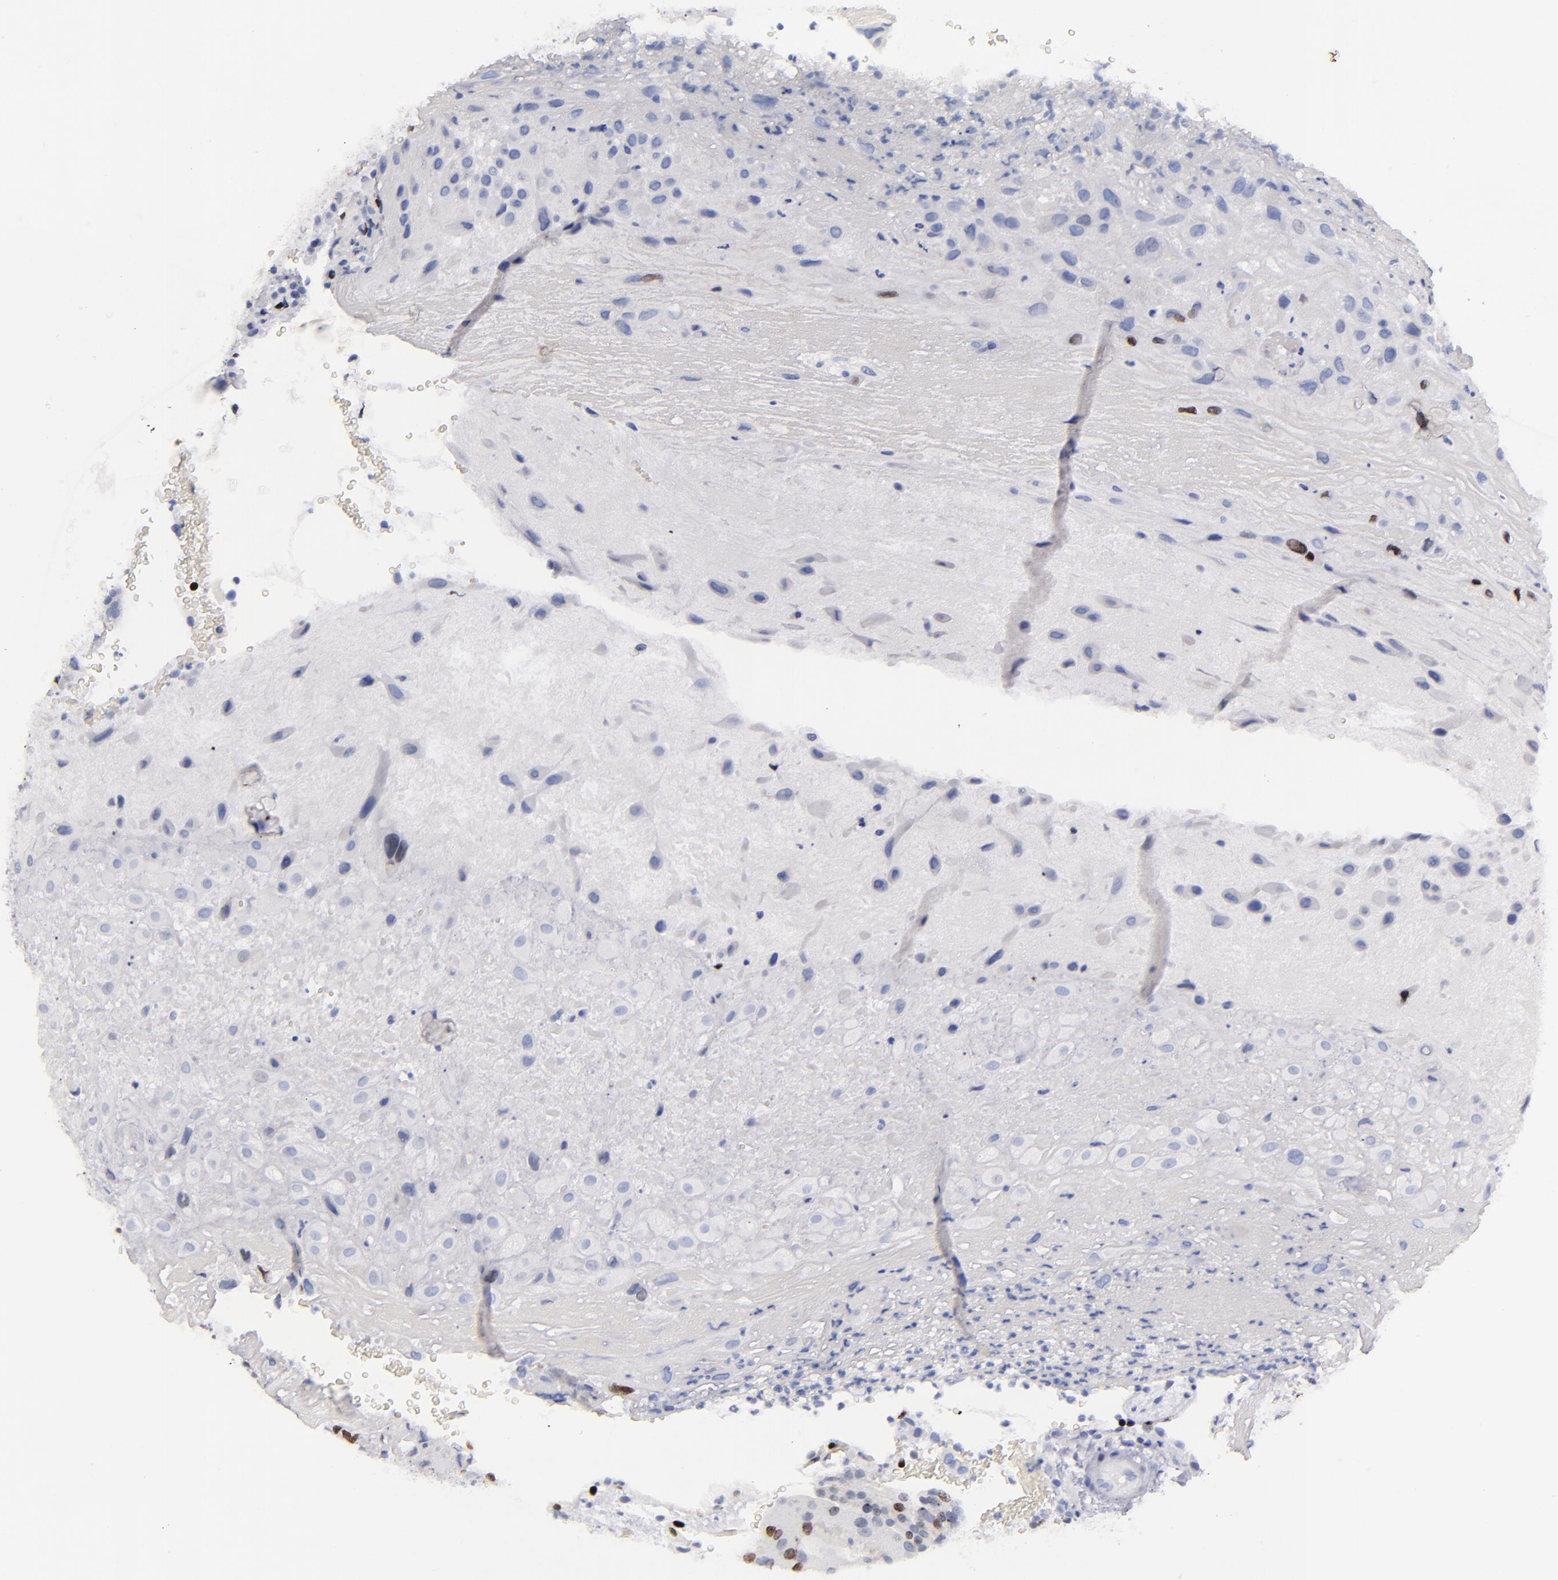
{"staining": {"intensity": "negative", "quantity": "none", "location": "none"}, "tissue": "placenta", "cell_type": "Decidual cells", "image_type": "normal", "snomed": [{"axis": "morphology", "description": "Normal tissue, NOS"}, {"axis": "topography", "description": "Placenta"}], "caption": "Histopathology image shows no protein positivity in decidual cells of normal placenta.", "gene": "MCM7", "patient": {"sex": "female", "age": 19}}